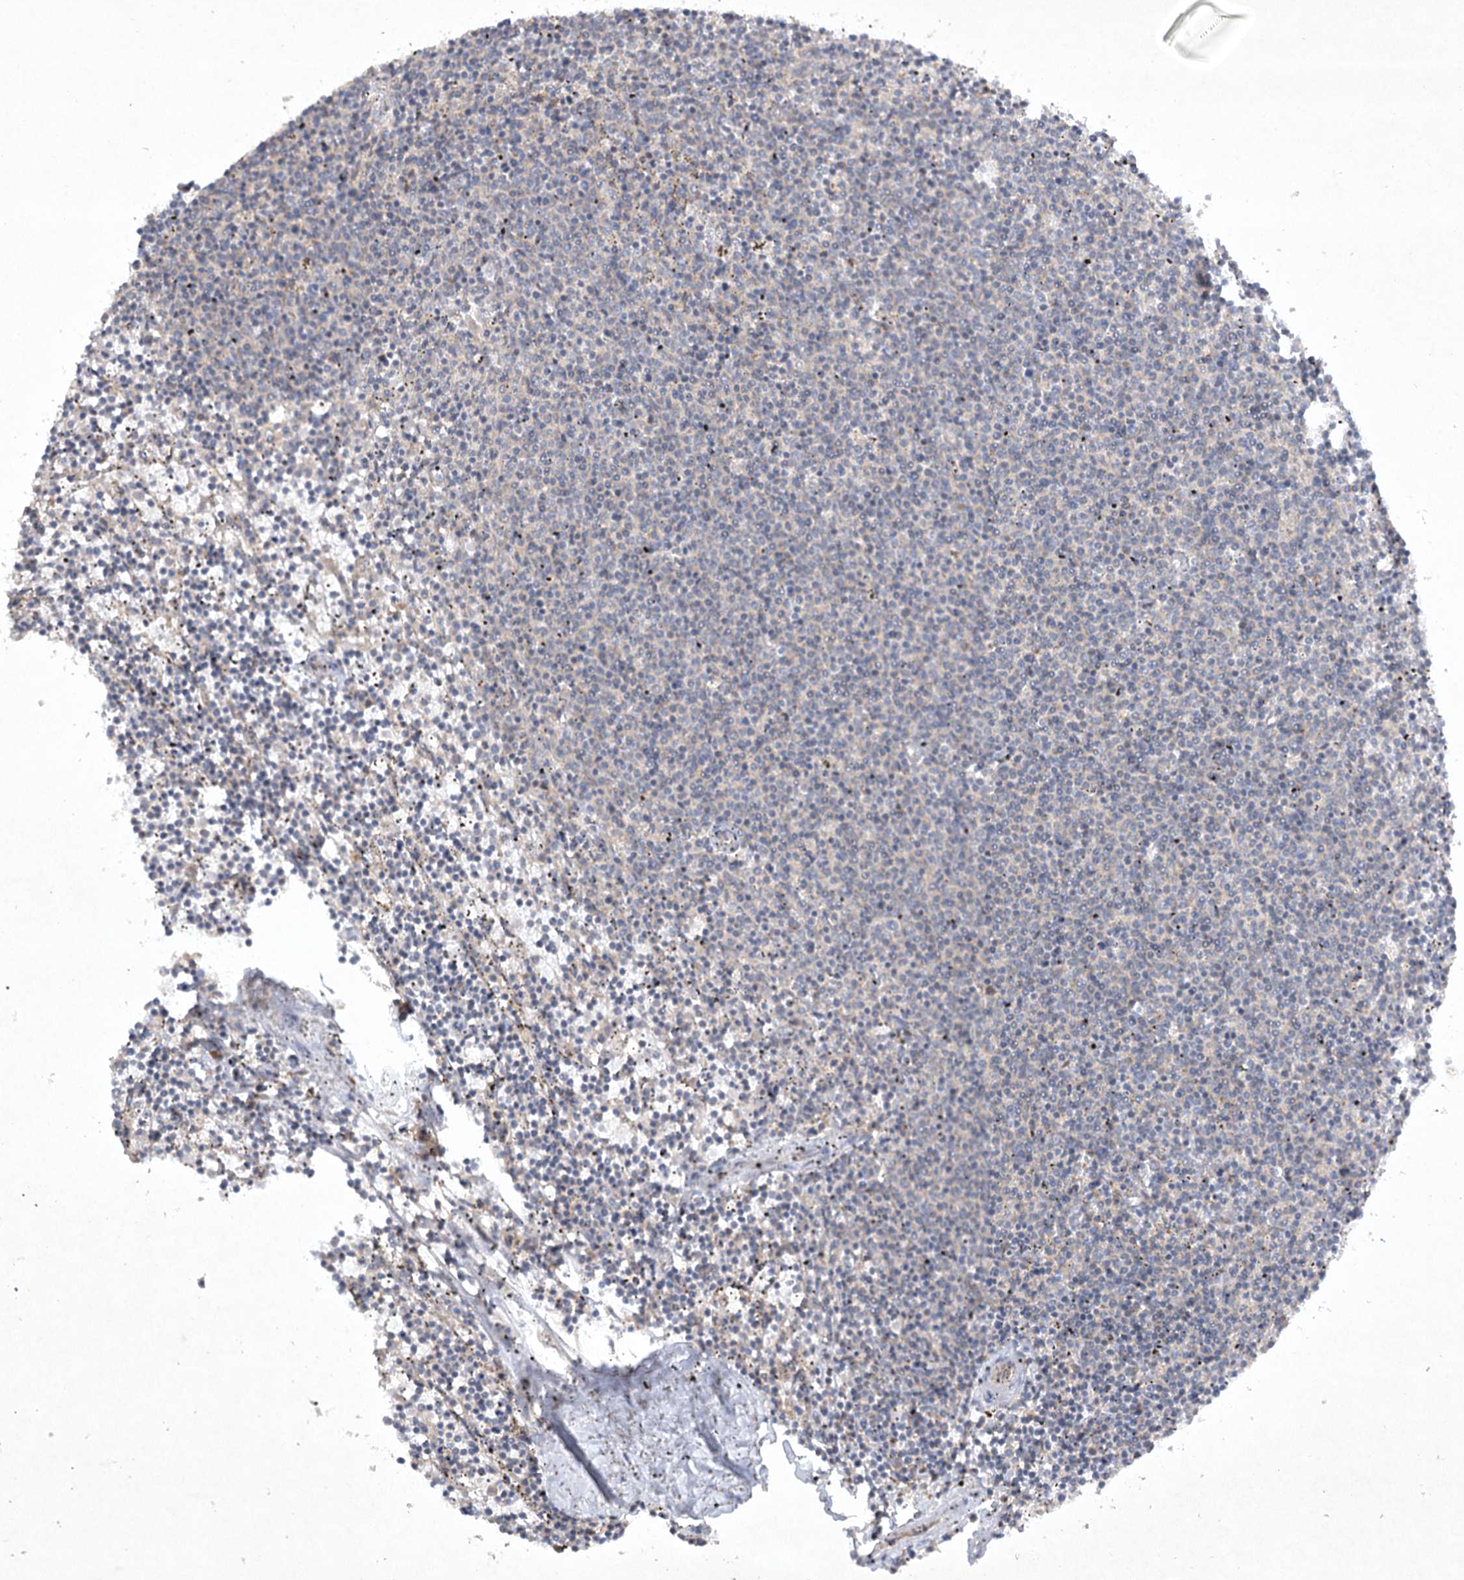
{"staining": {"intensity": "negative", "quantity": "none", "location": "none"}, "tissue": "lymphoma", "cell_type": "Tumor cells", "image_type": "cancer", "snomed": [{"axis": "morphology", "description": "Malignant lymphoma, non-Hodgkin's type, Low grade"}, {"axis": "topography", "description": "Spleen"}], "caption": "A micrograph of lymphoma stained for a protein exhibits no brown staining in tumor cells.", "gene": "TRAF3IP1", "patient": {"sex": "female", "age": 50}}